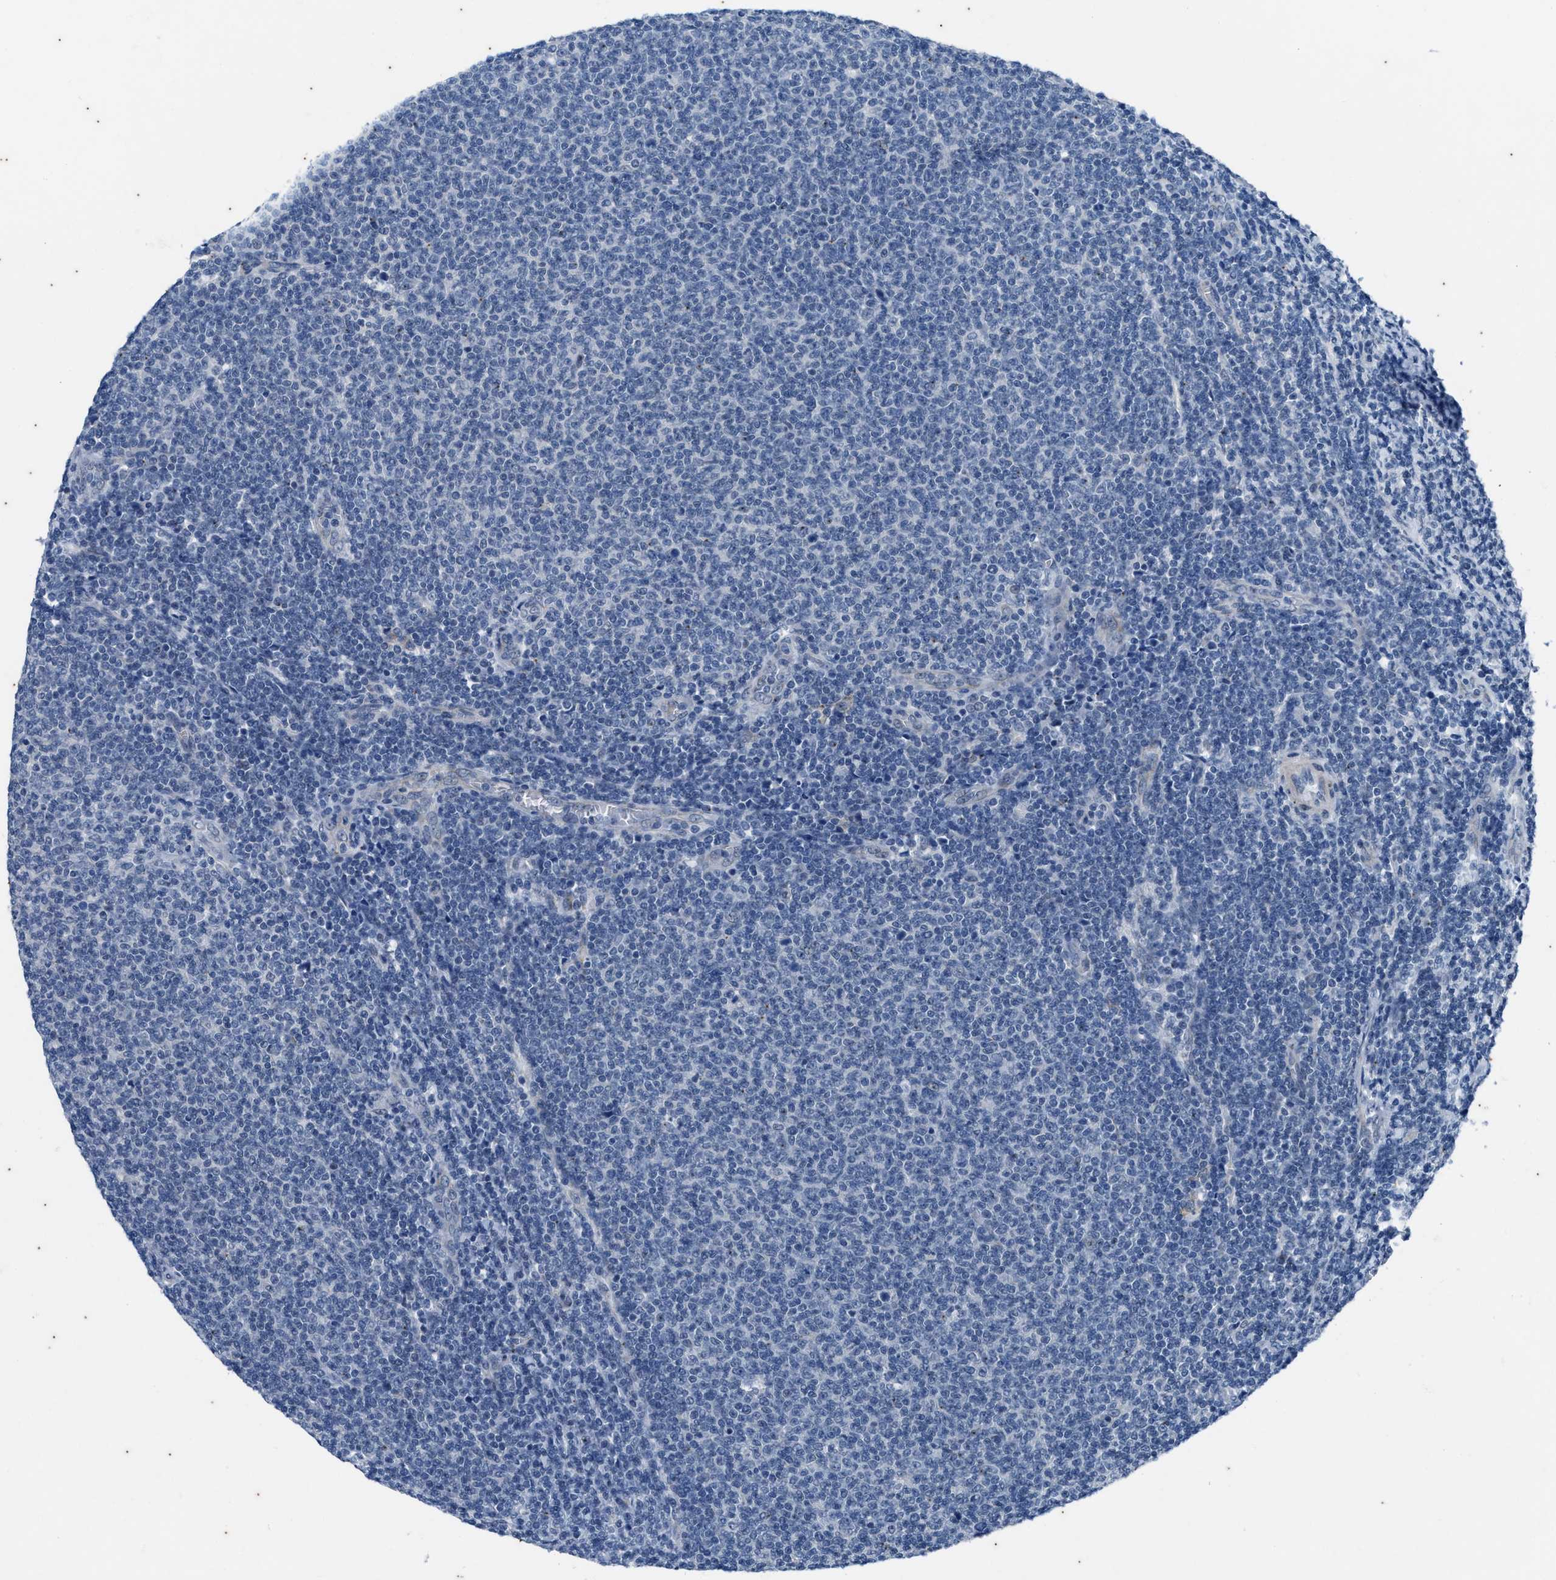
{"staining": {"intensity": "negative", "quantity": "none", "location": "none"}, "tissue": "lymphoma", "cell_type": "Tumor cells", "image_type": "cancer", "snomed": [{"axis": "morphology", "description": "Malignant lymphoma, non-Hodgkin's type, Low grade"}, {"axis": "topography", "description": "Lymph node"}], "caption": "This is an immunohistochemistry (IHC) photomicrograph of low-grade malignant lymphoma, non-Hodgkin's type. There is no staining in tumor cells.", "gene": "KIF24", "patient": {"sex": "male", "age": 66}}